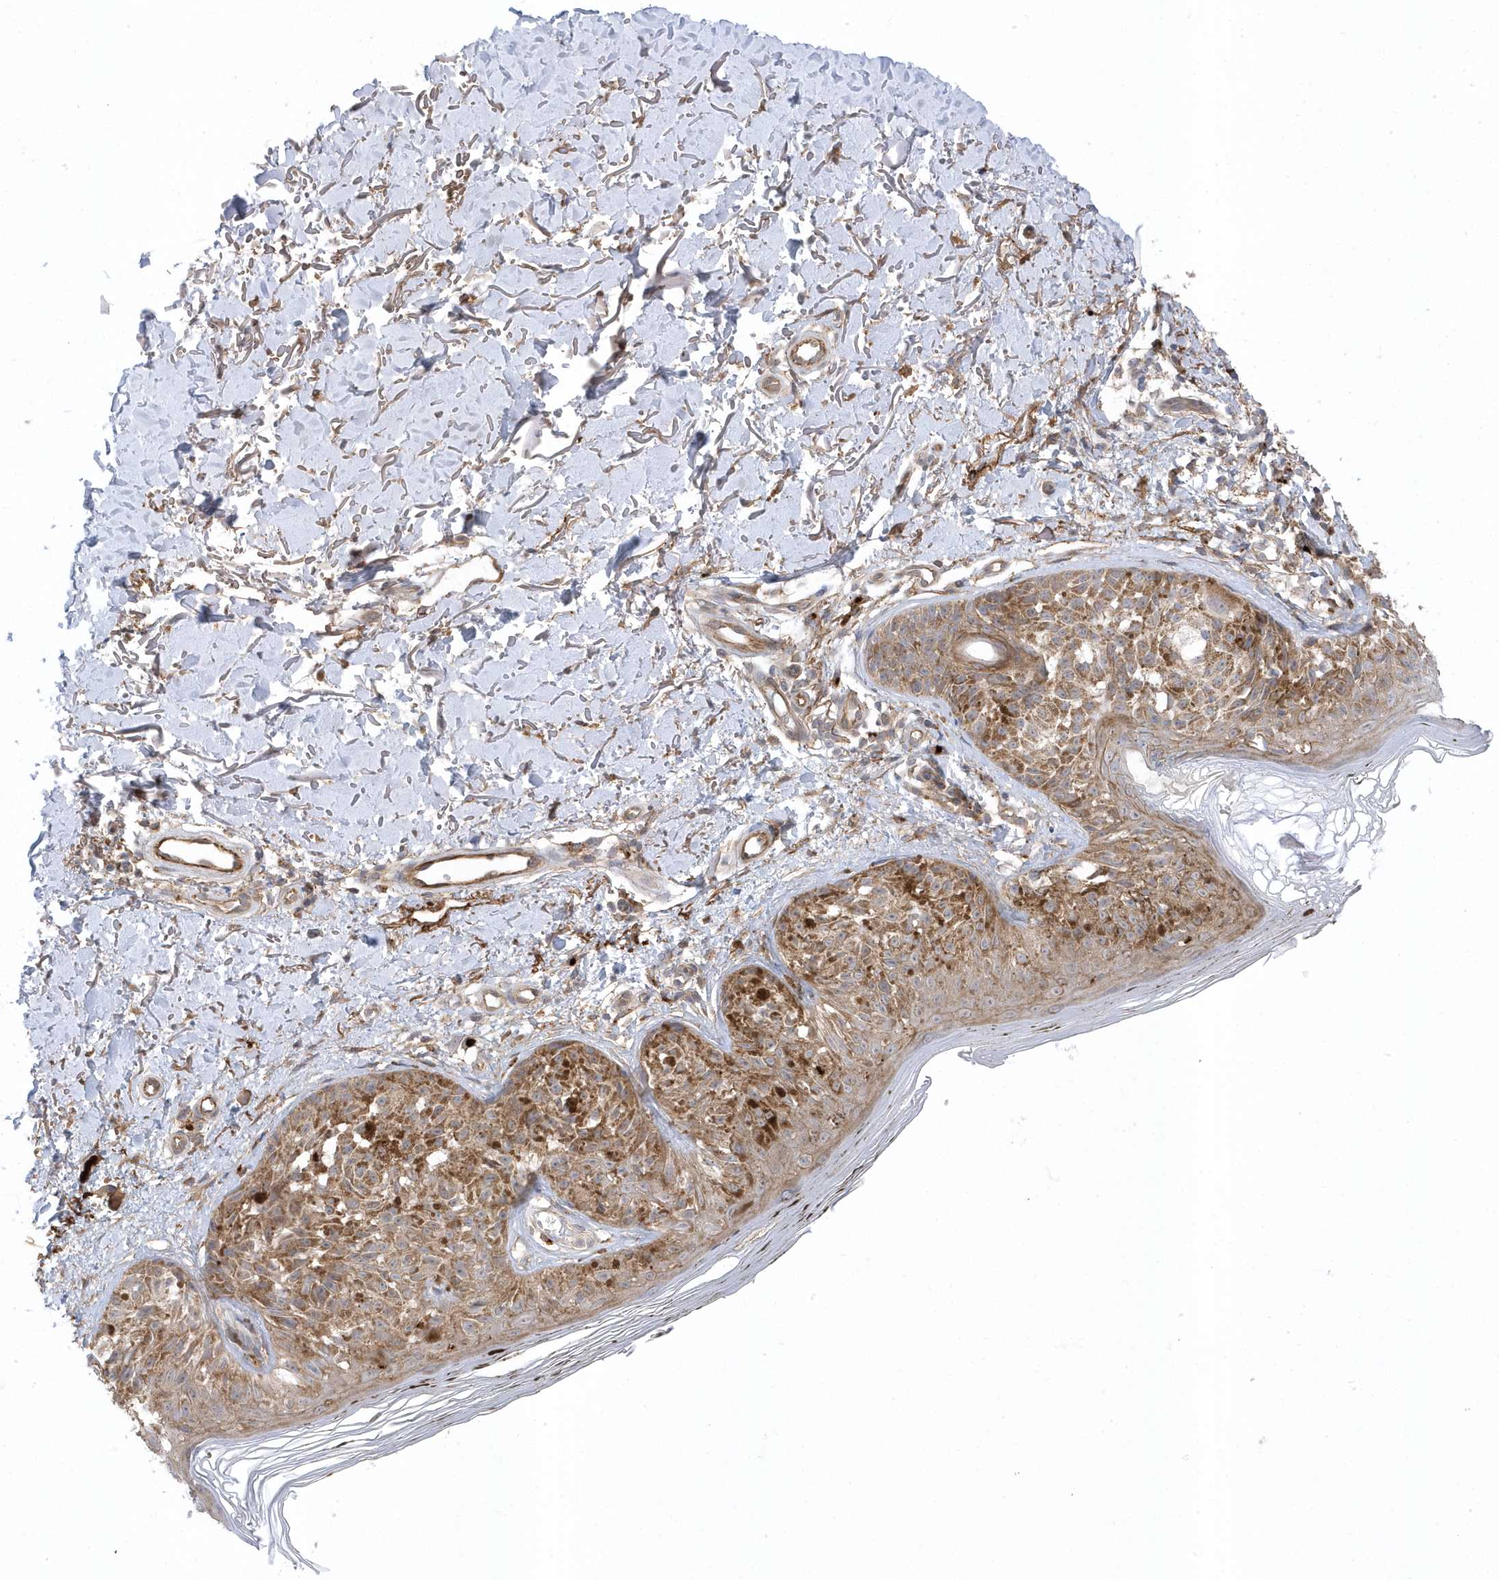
{"staining": {"intensity": "moderate", "quantity": ">75%", "location": "cytoplasmic/membranous"}, "tissue": "melanoma", "cell_type": "Tumor cells", "image_type": "cancer", "snomed": [{"axis": "morphology", "description": "Malignant melanoma, NOS"}, {"axis": "topography", "description": "Skin"}], "caption": "Moderate cytoplasmic/membranous expression is seen in about >75% of tumor cells in melanoma.", "gene": "ANAPC1", "patient": {"sex": "female", "age": 50}}